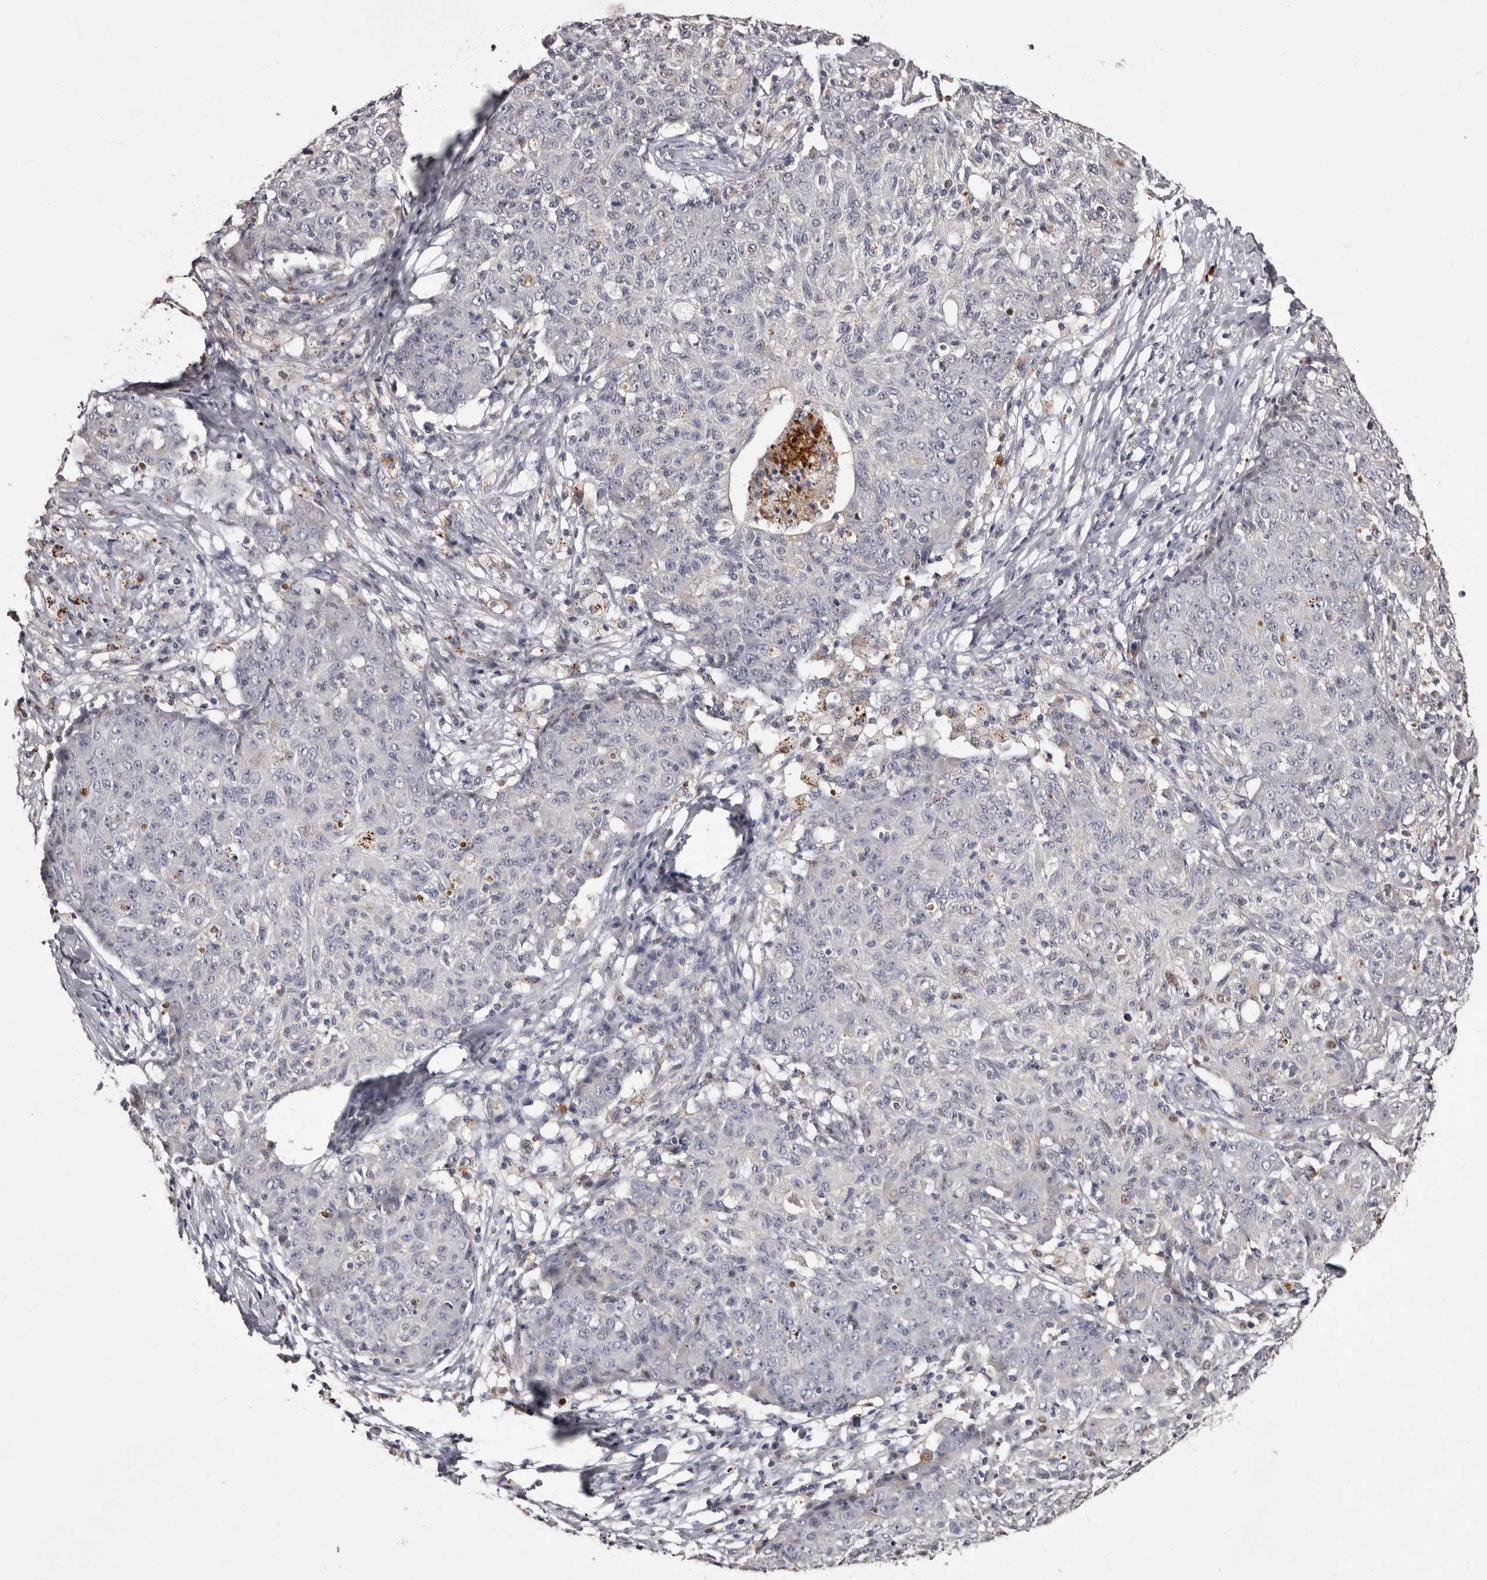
{"staining": {"intensity": "negative", "quantity": "none", "location": "none"}, "tissue": "ovarian cancer", "cell_type": "Tumor cells", "image_type": "cancer", "snomed": [{"axis": "morphology", "description": "Carcinoma, endometroid"}, {"axis": "topography", "description": "Ovary"}], "caption": "DAB (3,3'-diaminobenzidine) immunohistochemical staining of ovarian cancer reveals no significant staining in tumor cells.", "gene": "SLC10A4", "patient": {"sex": "female", "age": 42}}